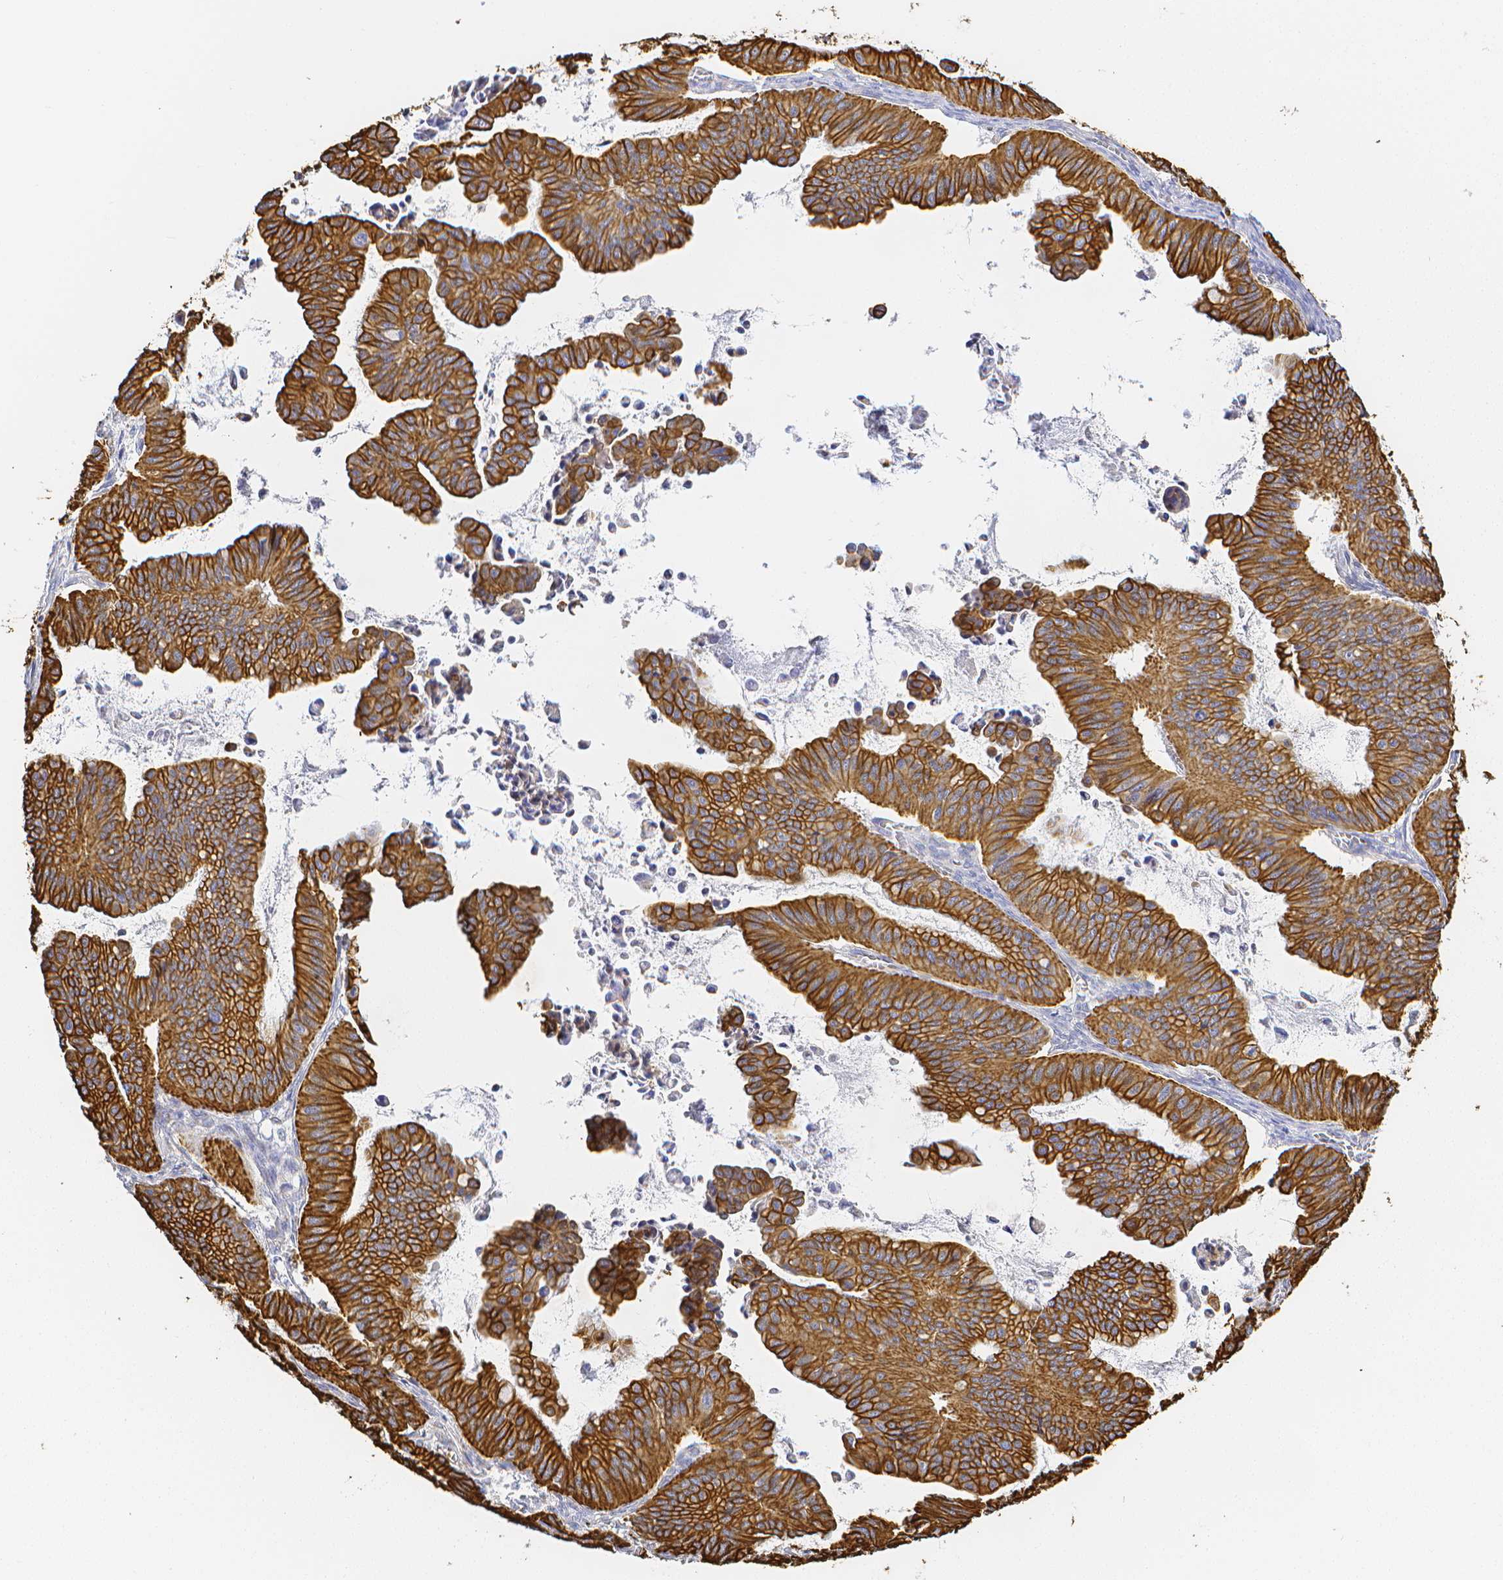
{"staining": {"intensity": "strong", "quantity": ">75%", "location": "cytoplasmic/membranous"}, "tissue": "ovarian cancer", "cell_type": "Tumor cells", "image_type": "cancer", "snomed": [{"axis": "morphology", "description": "Cystadenocarcinoma, mucinous, NOS"}, {"axis": "topography", "description": "Ovary"}], "caption": "This is an image of immunohistochemistry staining of ovarian cancer, which shows strong staining in the cytoplasmic/membranous of tumor cells.", "gene": "SMURF1", "patient": {"sex": "female", "age": 72}}